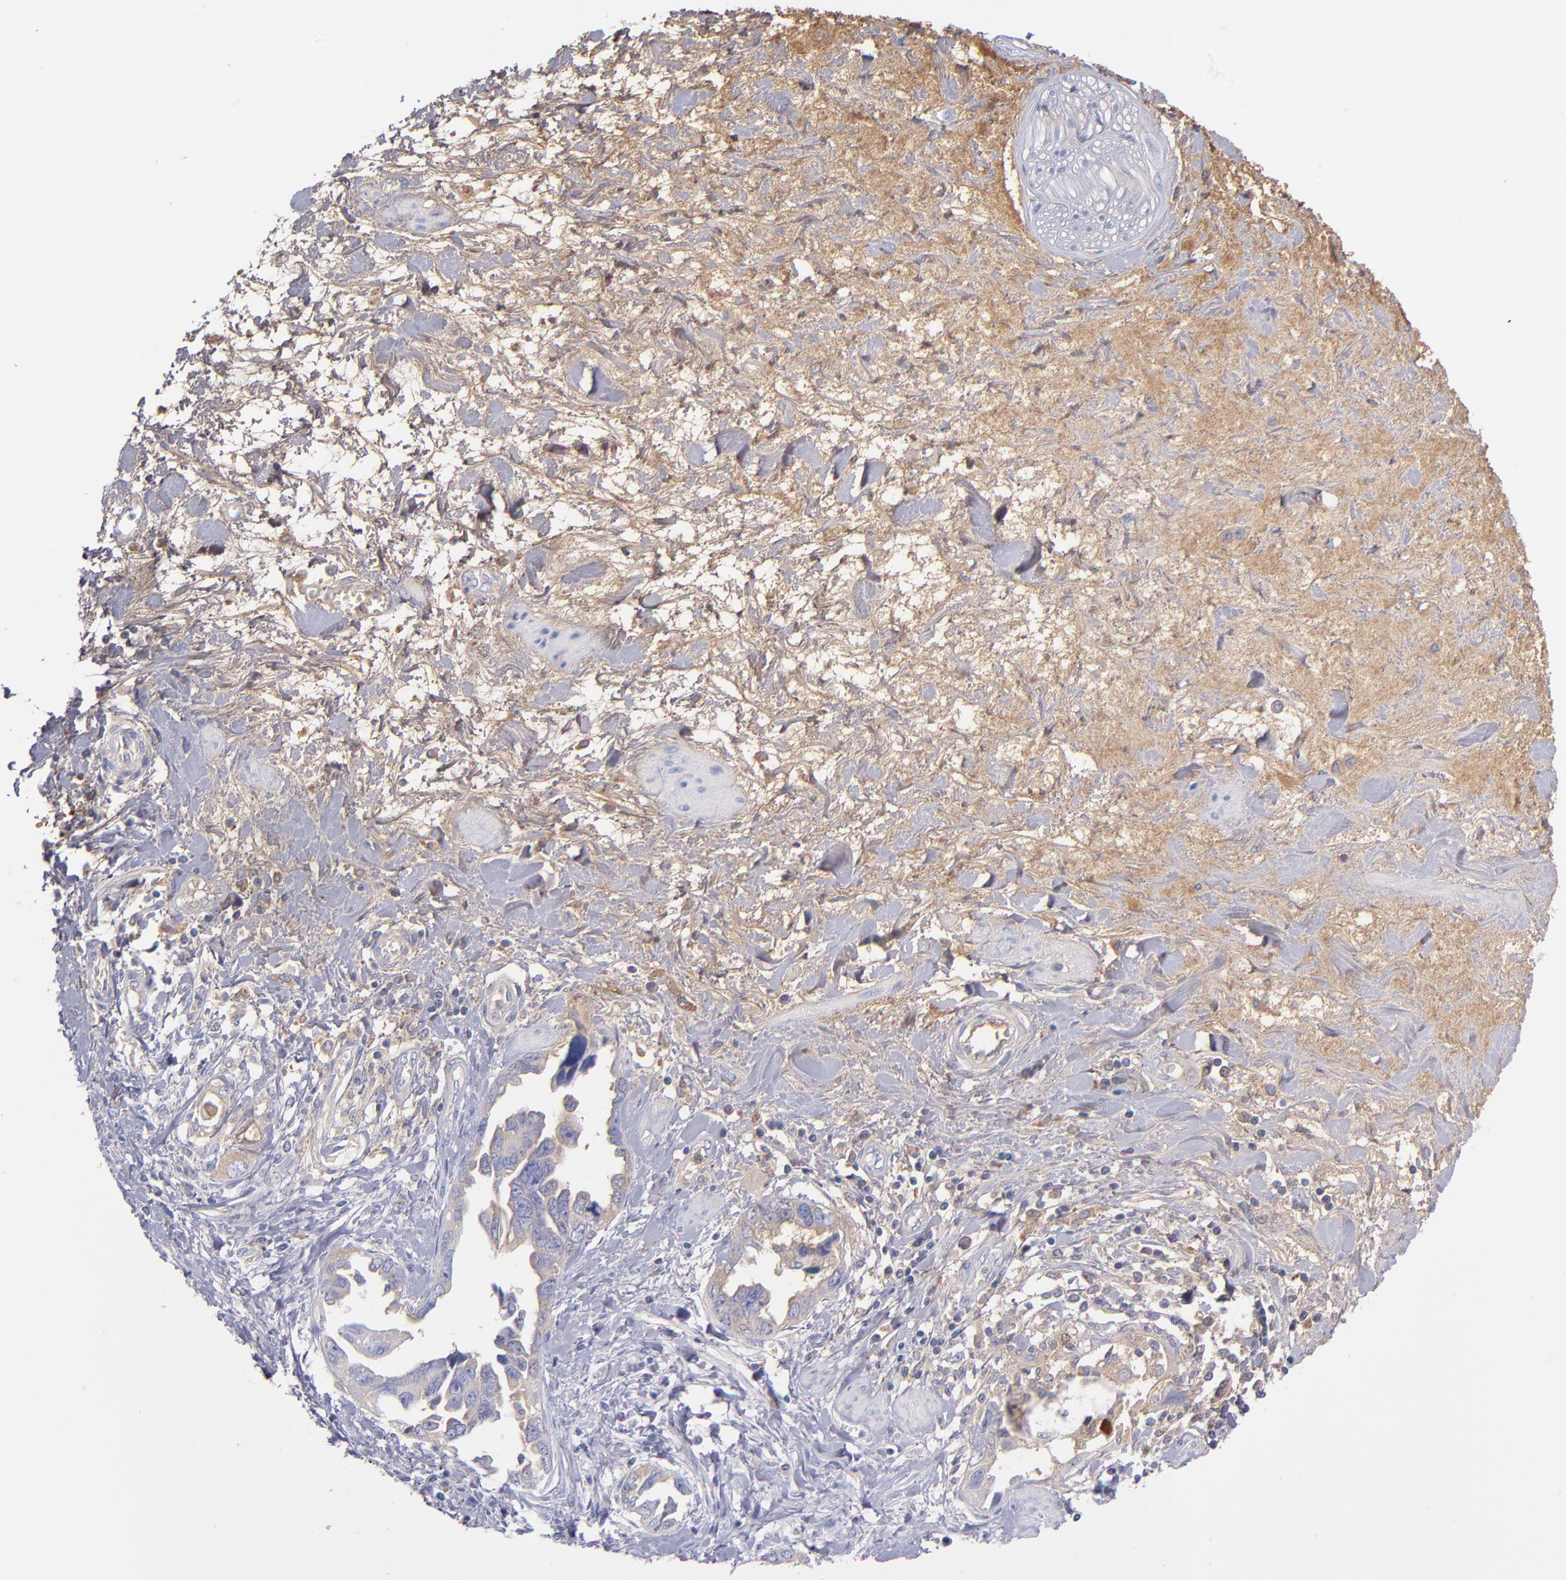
{"staining": {"intensity": "weak", "quantity": "25%-75%", "location": "cytoplasmic/membranous"}, "tissue": "ovarian cancer", "cell_type": "Tumor cells", "image_type": "cancer", "snomed": [{"axis": "morphology", "description": "Cystadenocarcinoma, serous, NOS"}, {"axis": "topography", "description": "Ovary"}], "caption": "Immunohistochemistry (IHC) image of neoplastic tissue: human ovarian serous cystadenocarcinoma stained using IHC demonstrates low levels of weak protein expression localized specifically in the cytoplasmic/membranous of tumor cells, appearing as a cytoplasmic/membranous brown color.", "gene": "HP", "patient": {"sex": "female", "age": 63}}